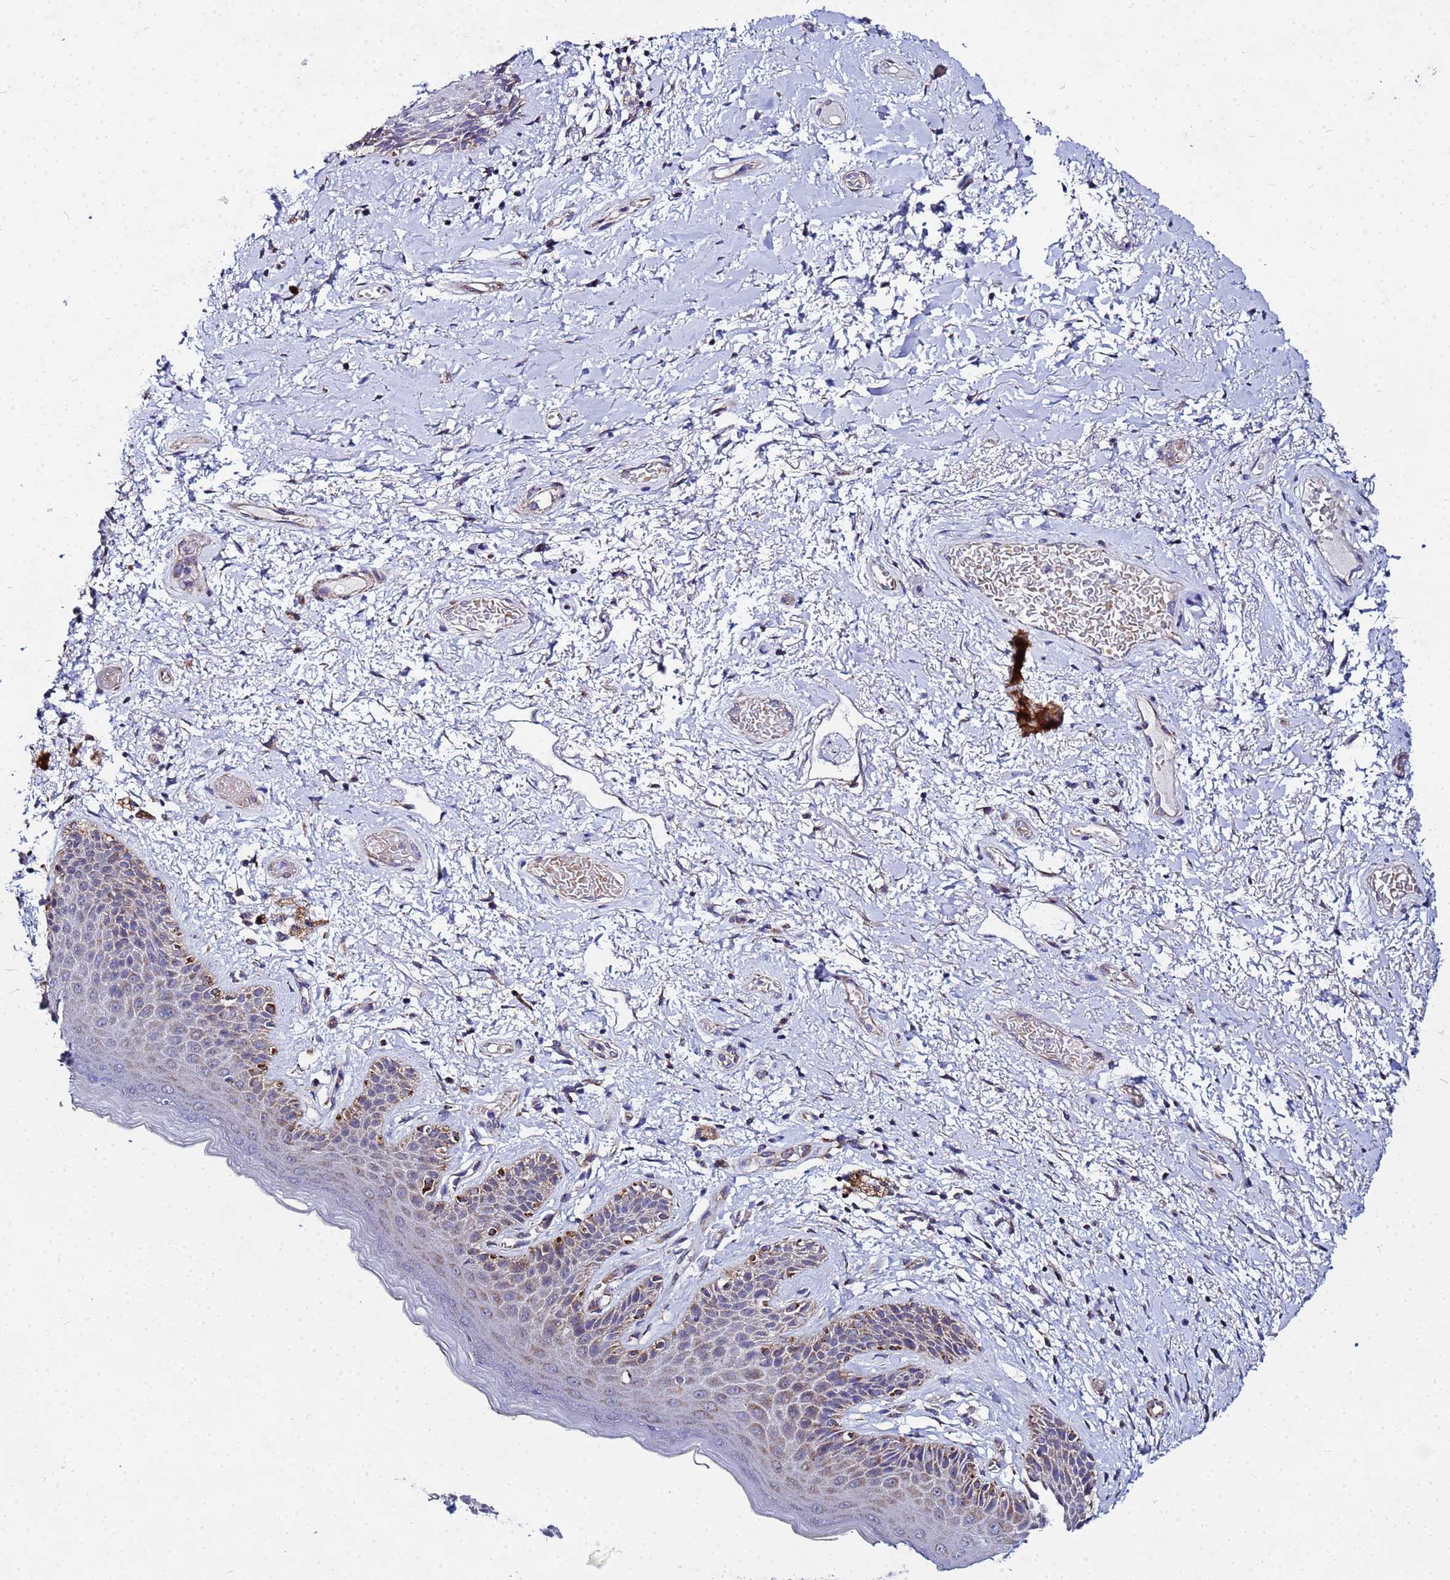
{"staining": {"intensity": "moderate", "quantity": ">75%", "location": "cytoplasmic/membranous"}, "tissue": "skin", "cell_type": "Epidermal cells", "image_type": "normal", "snomed": [{"axis": "morphology", "description": "Normal tissue, NOS"}, {"axis": "topography", "description": "Anal"}], "caption": "This image shows immunohistochemistry staining of normal skin, with medium moderate cytoplasmic/membranous expression in about >75% of epidermal cells.", "gene": "FAHD2A", "patient": {"sex": "female", "age": 46}}